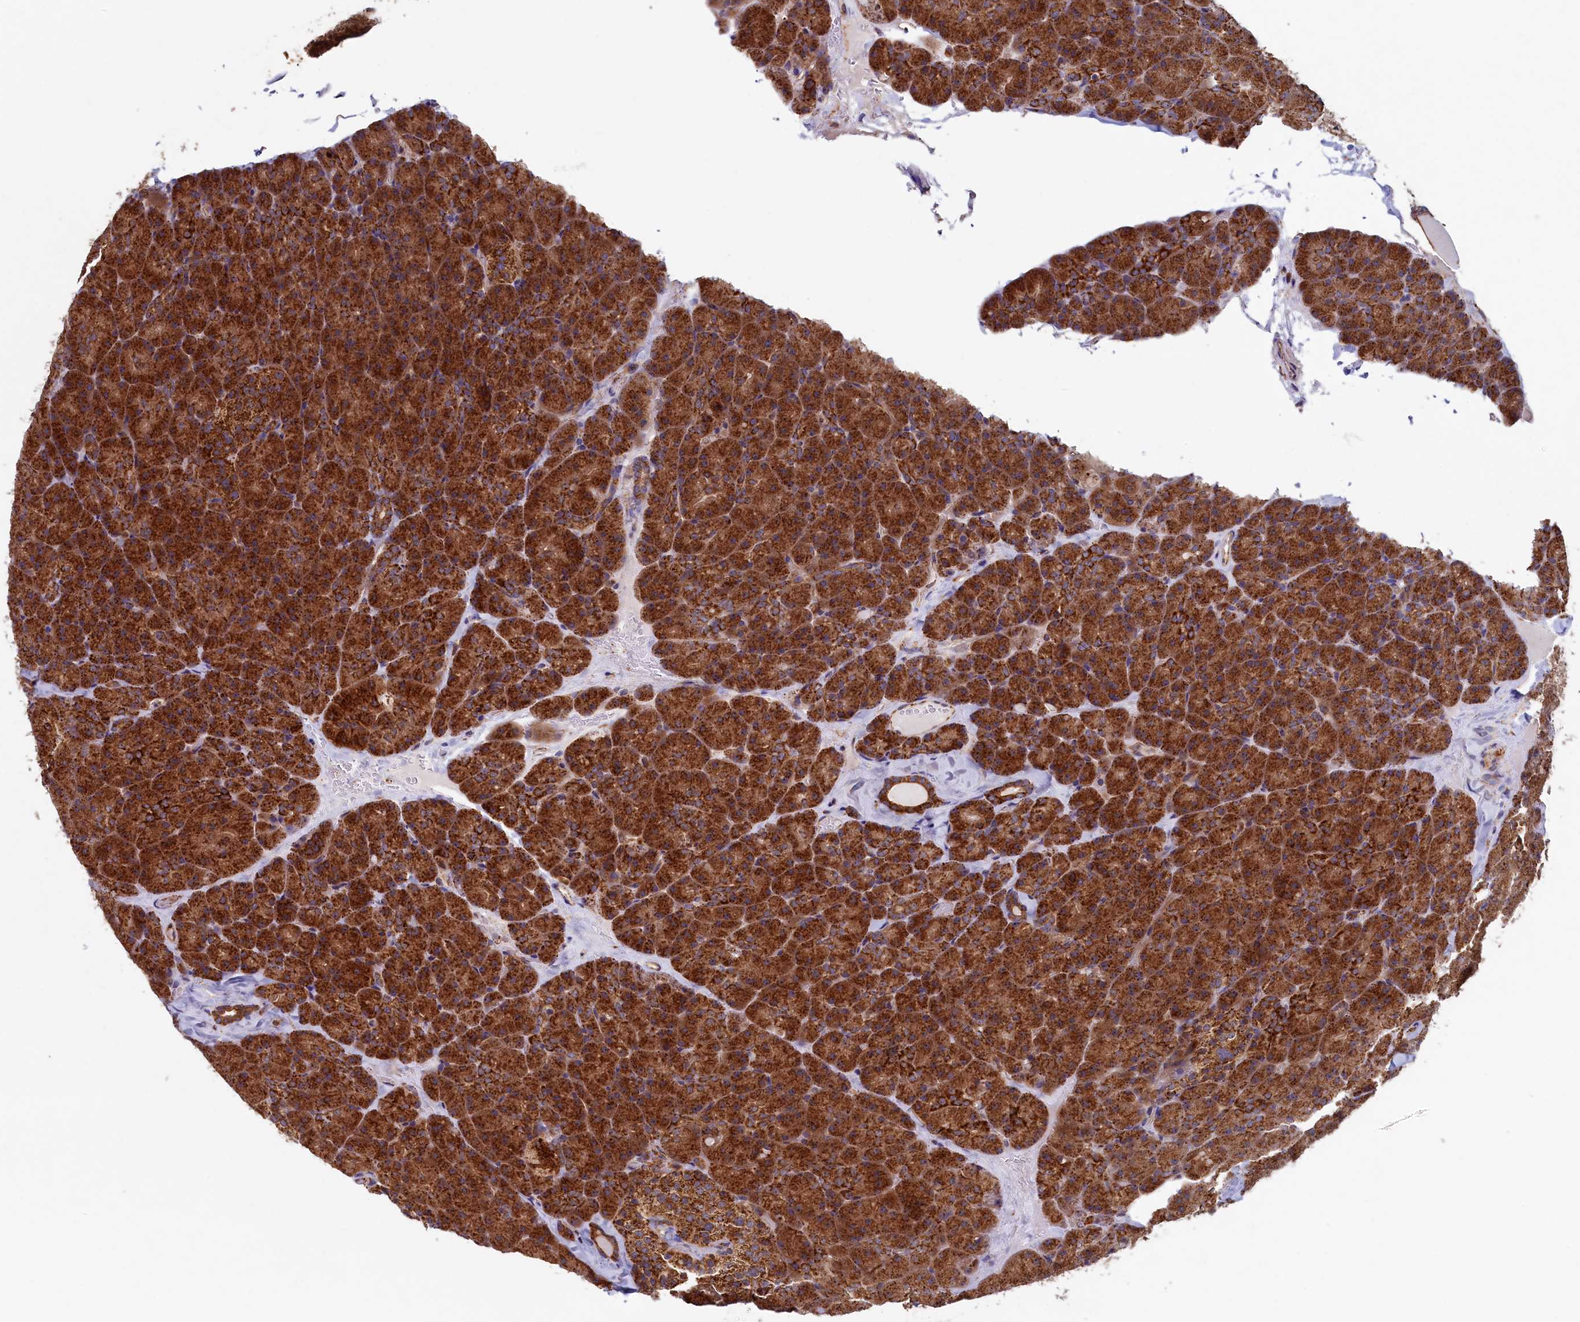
{"staining": {"intensity": "strong", "quantity": ">75%", "location": "cytoplasmic/membranous"}, "tissue": "pancreas", "cell_type": "Exocrine glandular cells", "image_type": "normal", "snomed": [{"axis": "morphology", "description": "Normal tissue, NOS"}, {"axis": "topography", "description": "Pancreas"}], "caption": "Immunohistochemical staining of normal human pancreas reveals >75% levels of strong cytoplasmic/membranous protein positivity in about >75% of exocrine glandular cells.", "gene": "UBE3B", "patient": {"sex": "male", "age": 36}}